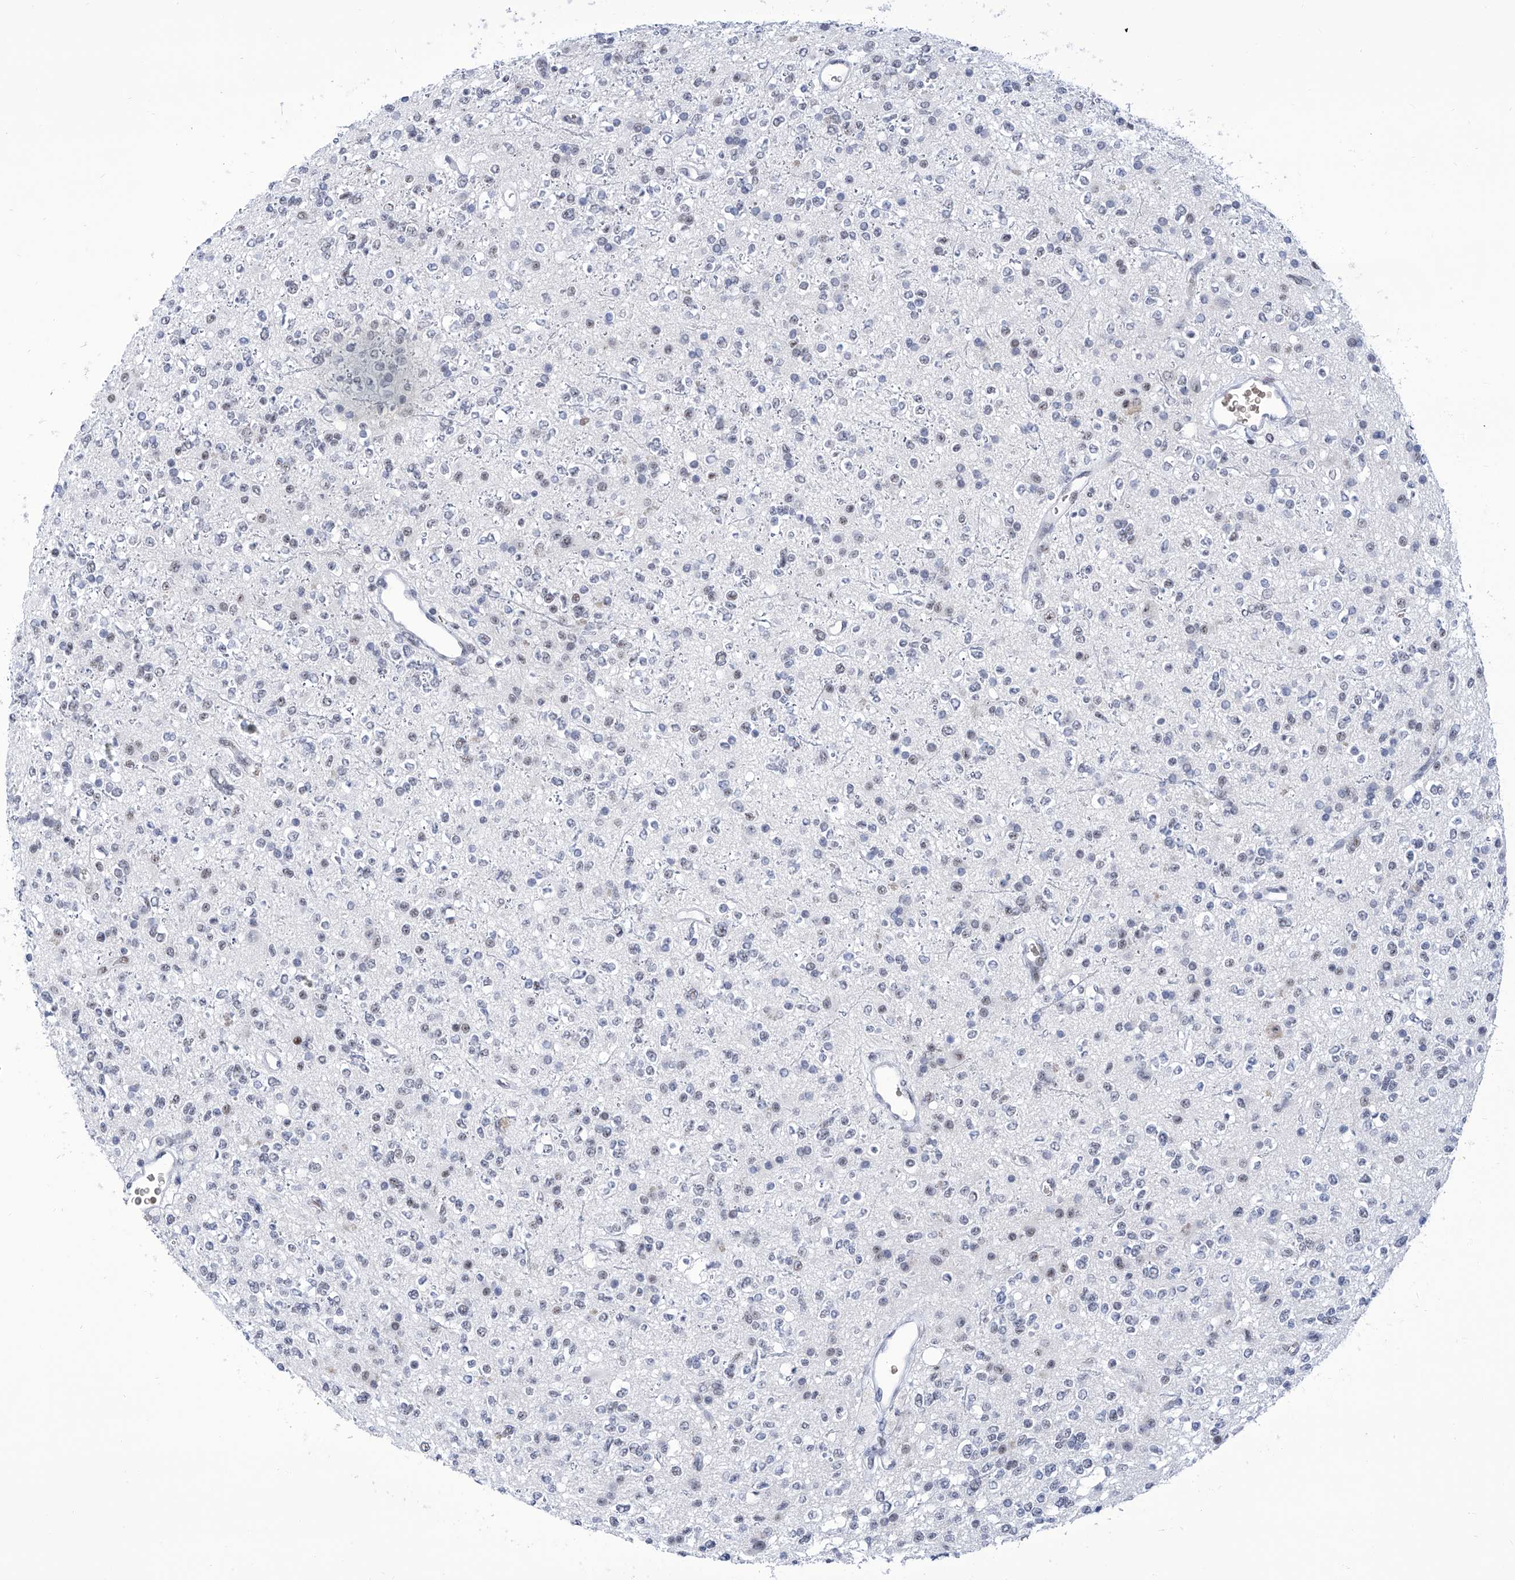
{"staining": {"intensity": "negative", "quantity": "none", "location": "none"}, "tissue": "glioma", "cell_type": "Tumor cells", "image_type": "cancer", "snomed": [{"axis": "morphology", "description": "Glioma, malignant, High grade"}, {"axis": "topography", "description": "Brain"}], "caption": "This is an immunohistochemistry micrograph of high-grade glioma (malignant). There is no positivity in tumor cells.", "gene": "SART1", "patient": {"sex": "male", "age": 34}}